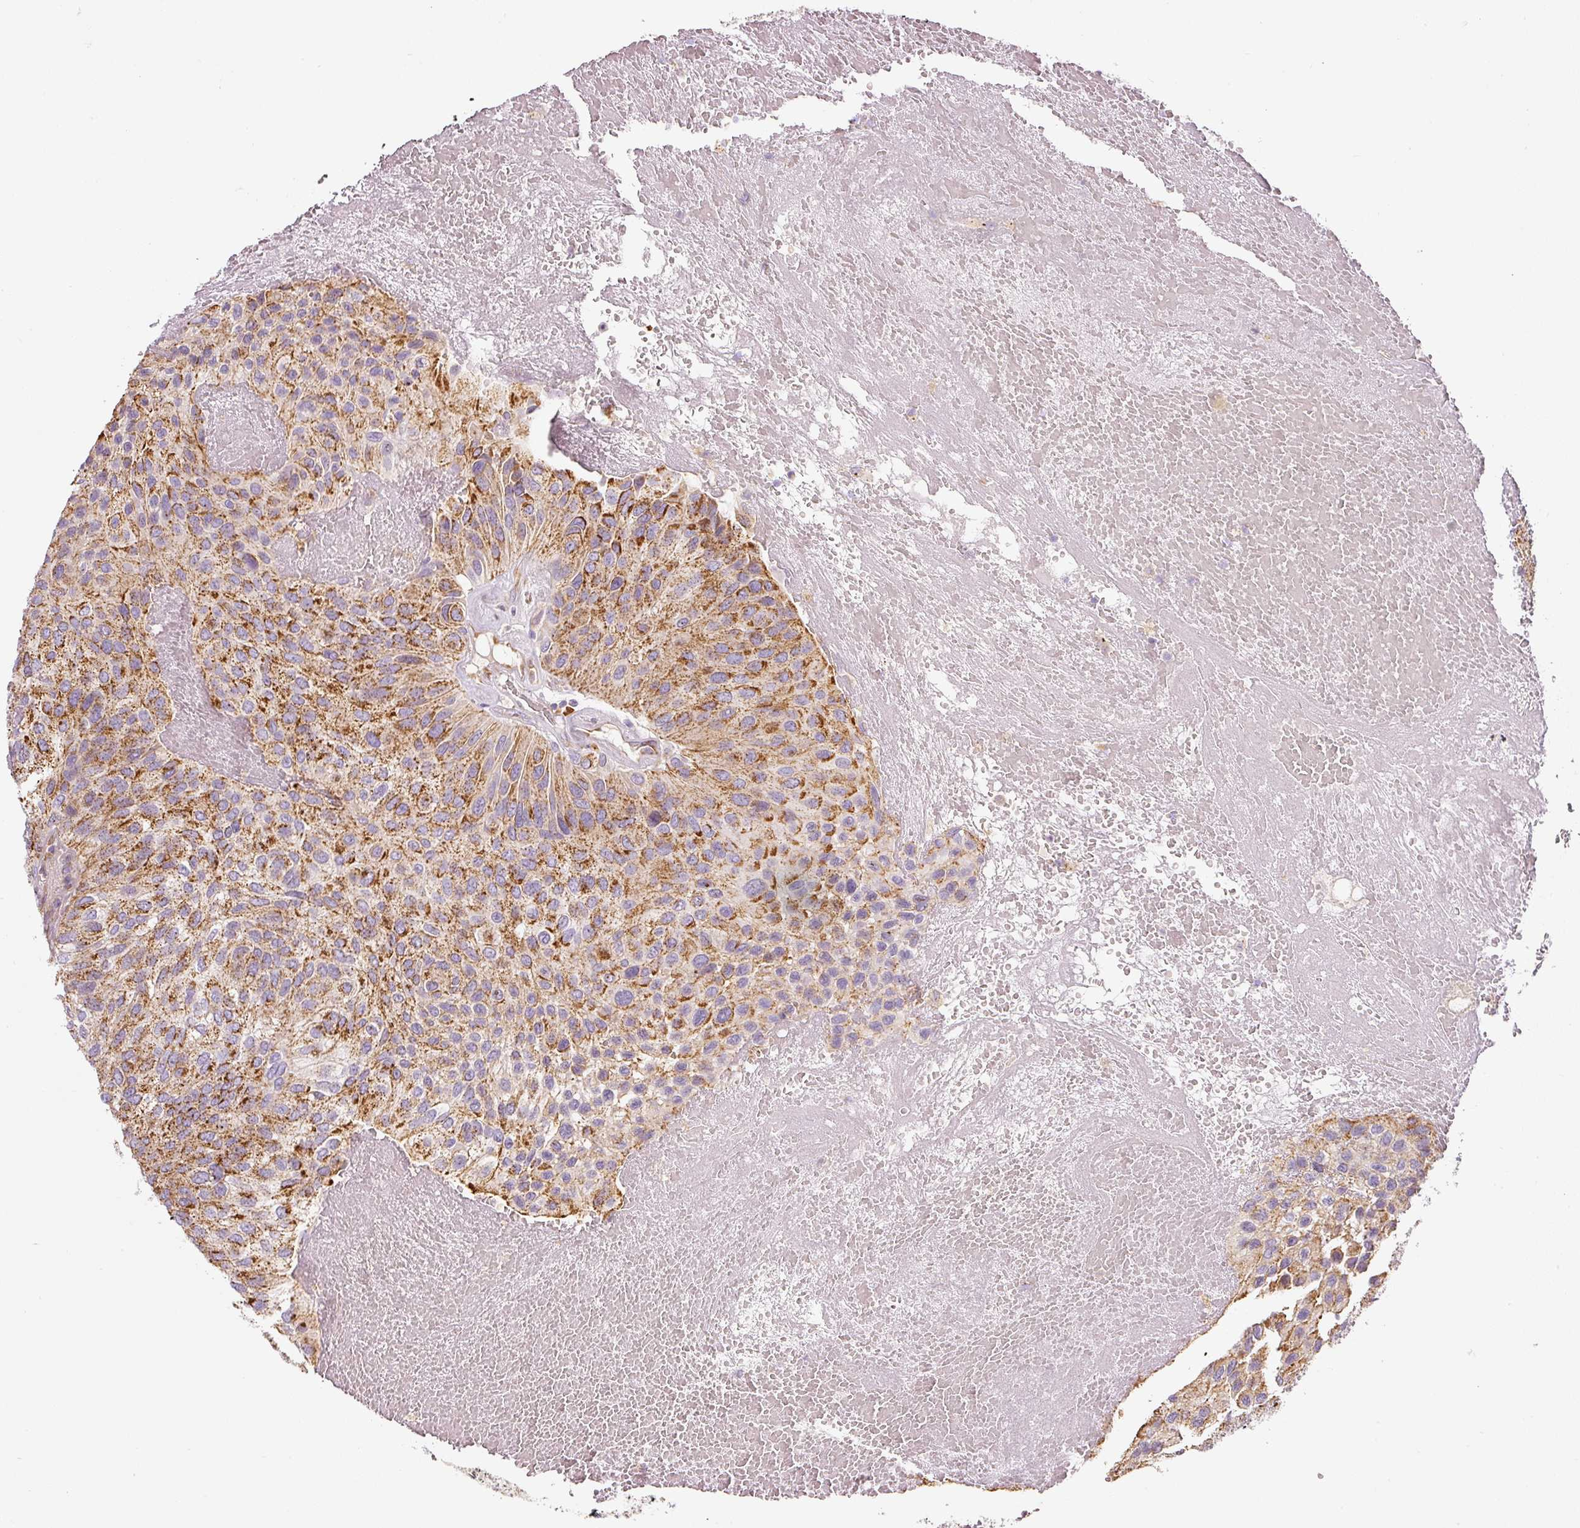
{"staining": {"intensity": "moderate", "quantity": ">75%", "location": "cytoplasmic/membranous"}, "tissue": "urothelial cancer", "cell_type": "Tumor cells", "image_type": "cancer", "snomed": [{"axis": "morphology", "description": "Urothelial carcinoma, High grade"}, {"axis": "topography", "description": "Urinary bladder"}], "caption": "Urothelial carcinoma (high-grade) stained with immunohistochemistry (IHC) exhibits moderate cytoplasmic/membranous staining in approximately >75% of tumor cells.", "gene": "MORN4", "patient": {"sex": "male", "age": 66}}